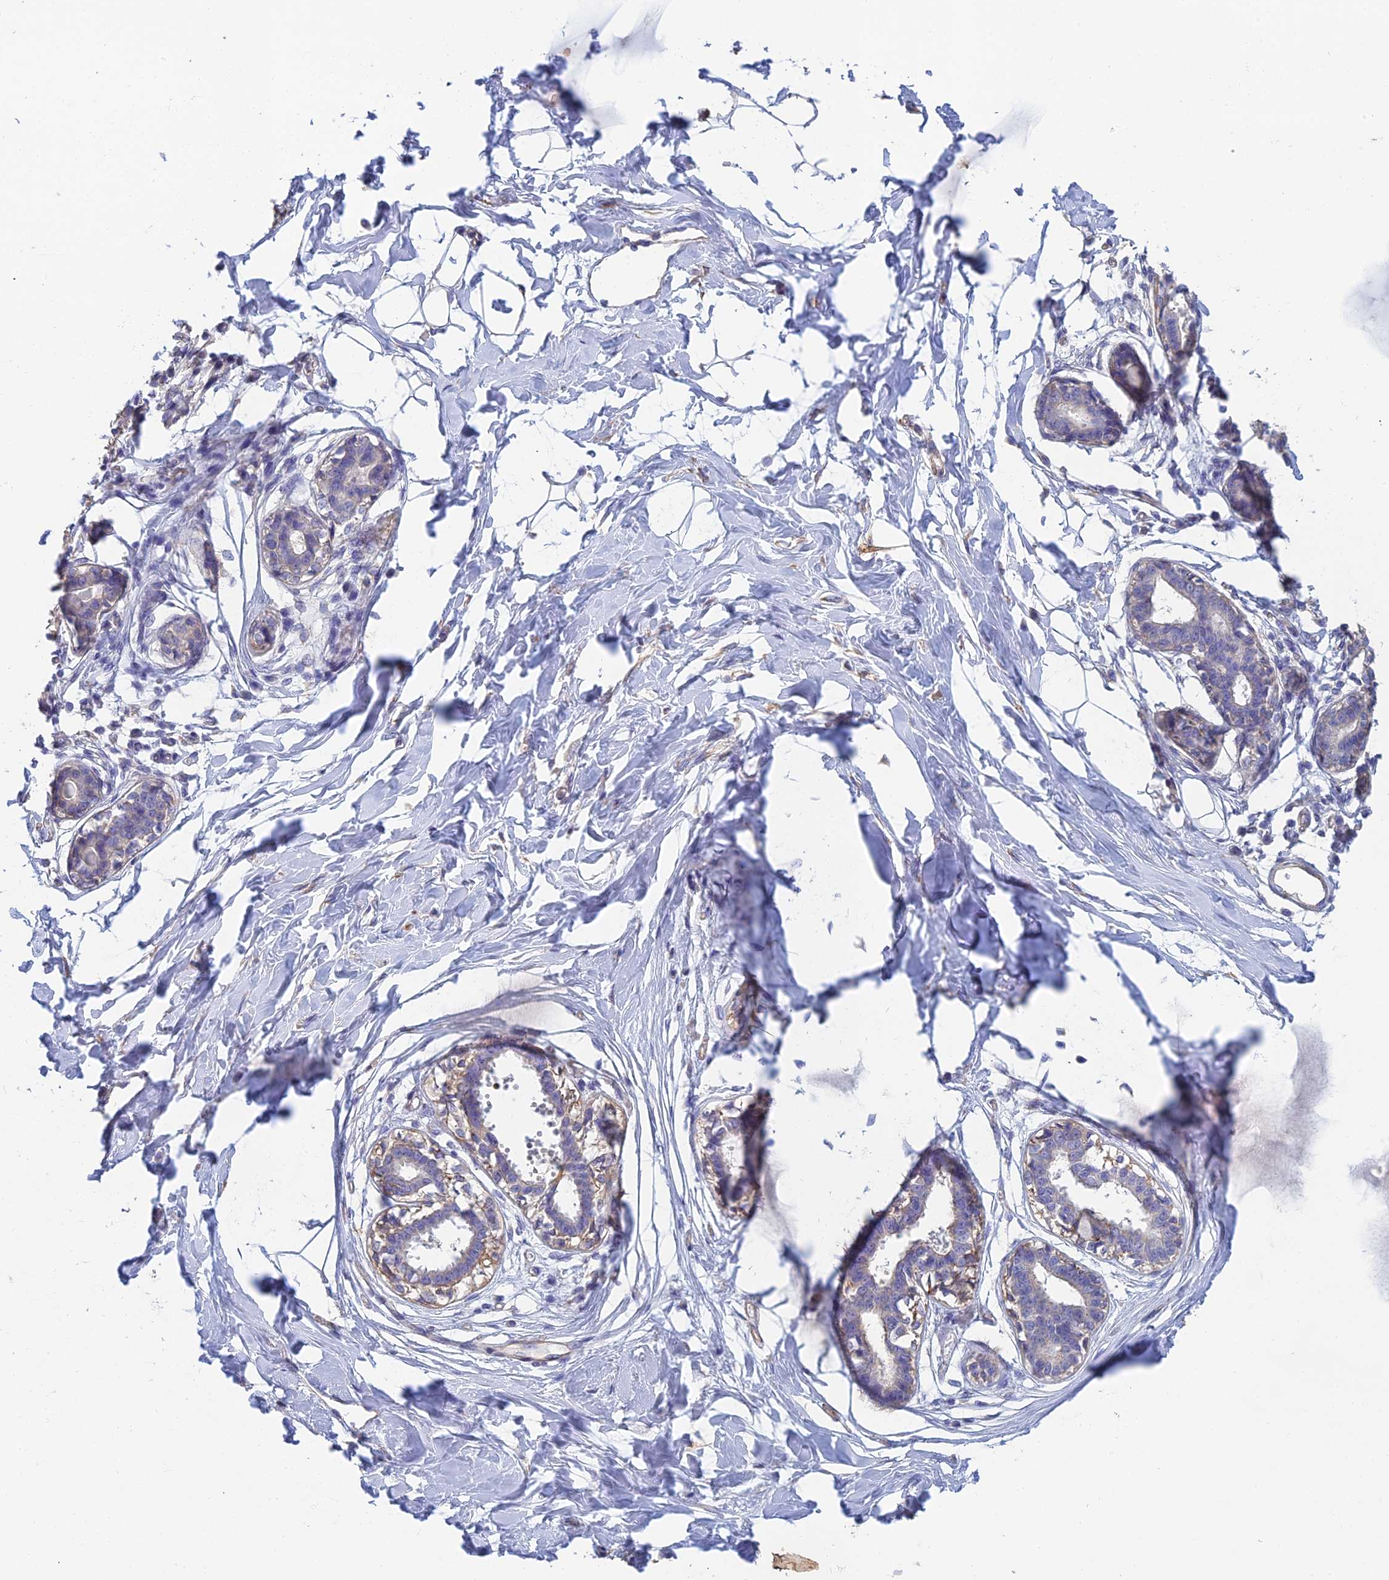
{"staining": {"intensity": "negative", "quantity": "none", "location": "none"}, "tissue": "breast", "cell_type": "Adipocytes", "image_type": "normal", "snomed": [{"axis": "morphology", "description": "Normal tissue, NOS"}, {"axis": "topography", "description": "Breast"}], "caption": "DAB (3,3'-diaminobenzidine) immunohistochemical staining of benign human breast demonstrates no significant positivity in adipocytes.", "gene": "PCDHA5", "patient": {"sex": "female", "age": 45}}